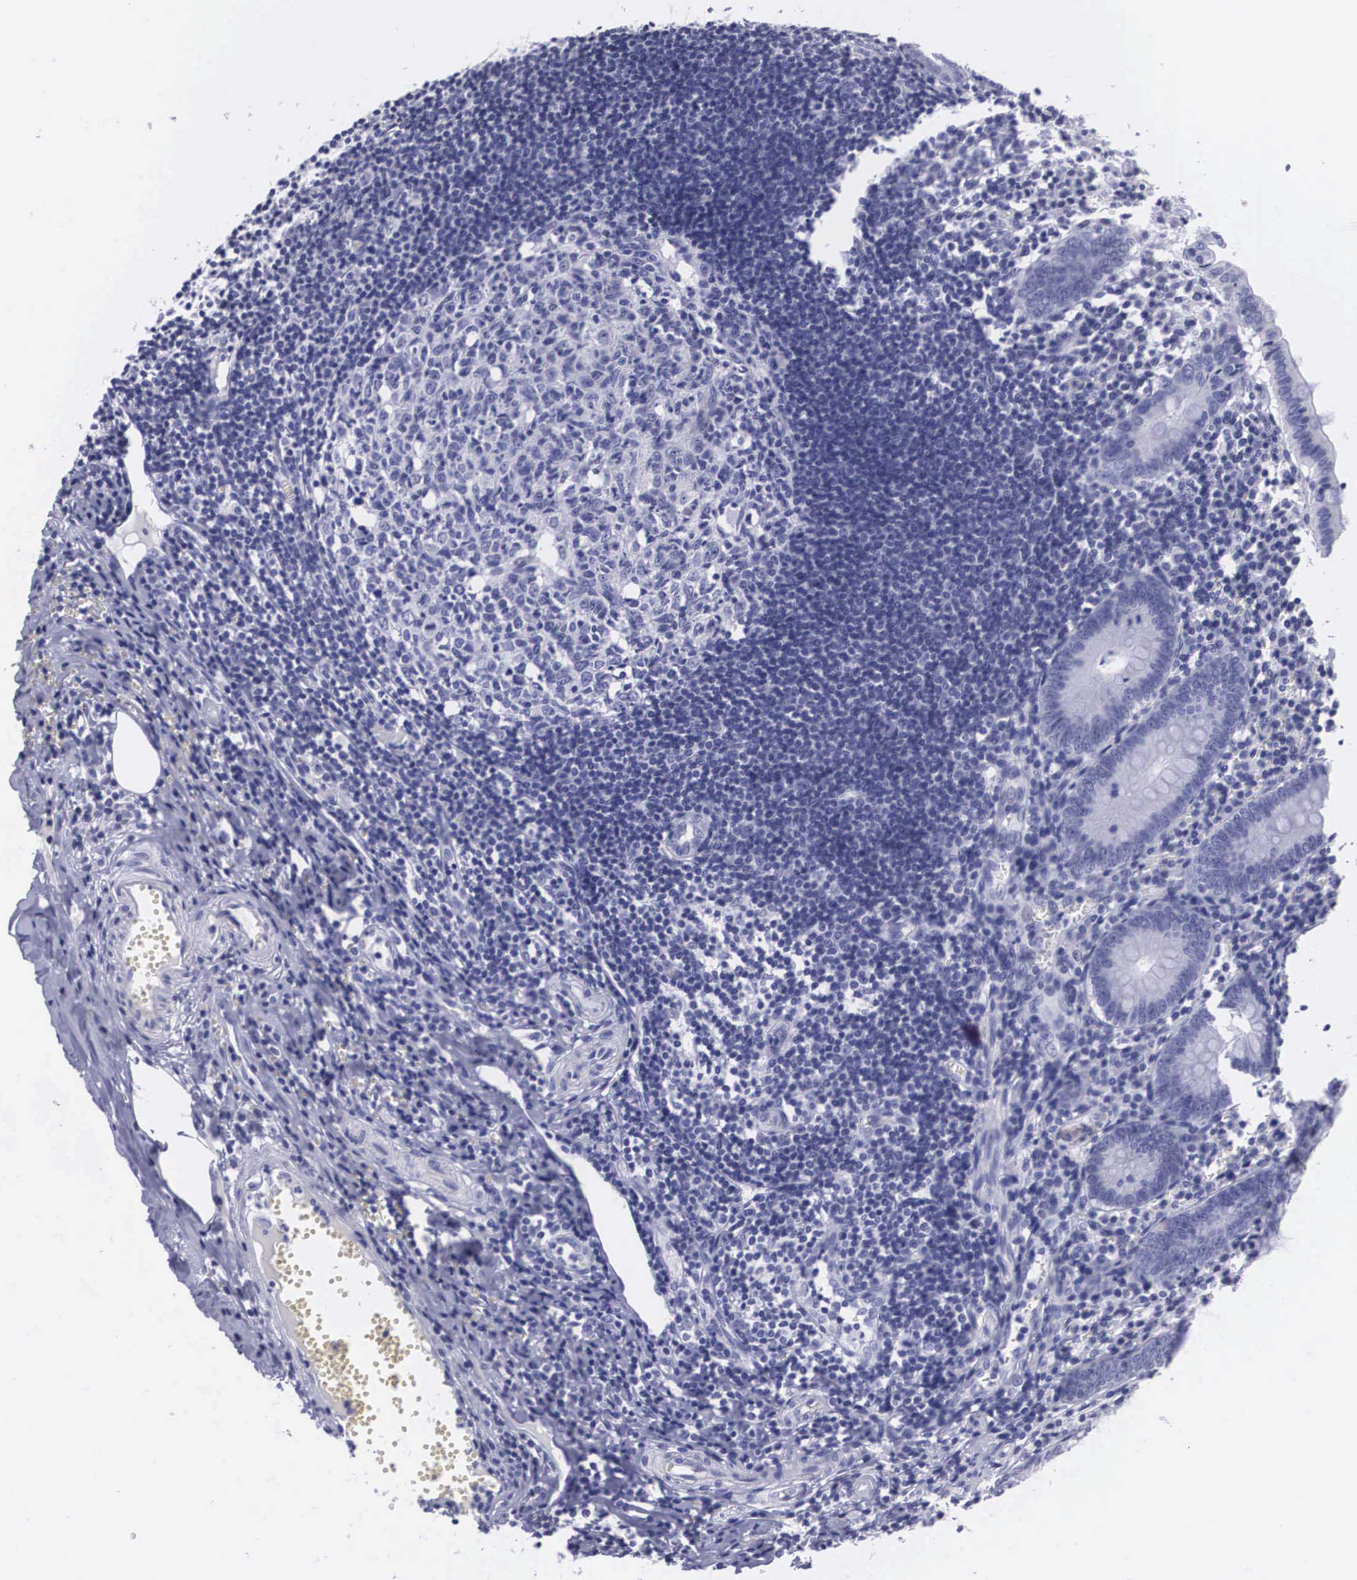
{"staining": {"intensity": "negative", "quantity": "none", "location": "none"}, "tissue": "appendix", "cell_type": "Glandular cells", "image_type": "normal", "snomed": [{"axis": "morphology", "description": "Normal tissue, NOS"}, {"axis": "topography", "description": "Appendix"}], "caption": "Immunohistochemistry histopathology image of normal appendix: appendix stained with DAB reveals no significant protein staining in glandular cells.", "gene": "C22orf31", "patient": {"sex": "female", "age": 19}}